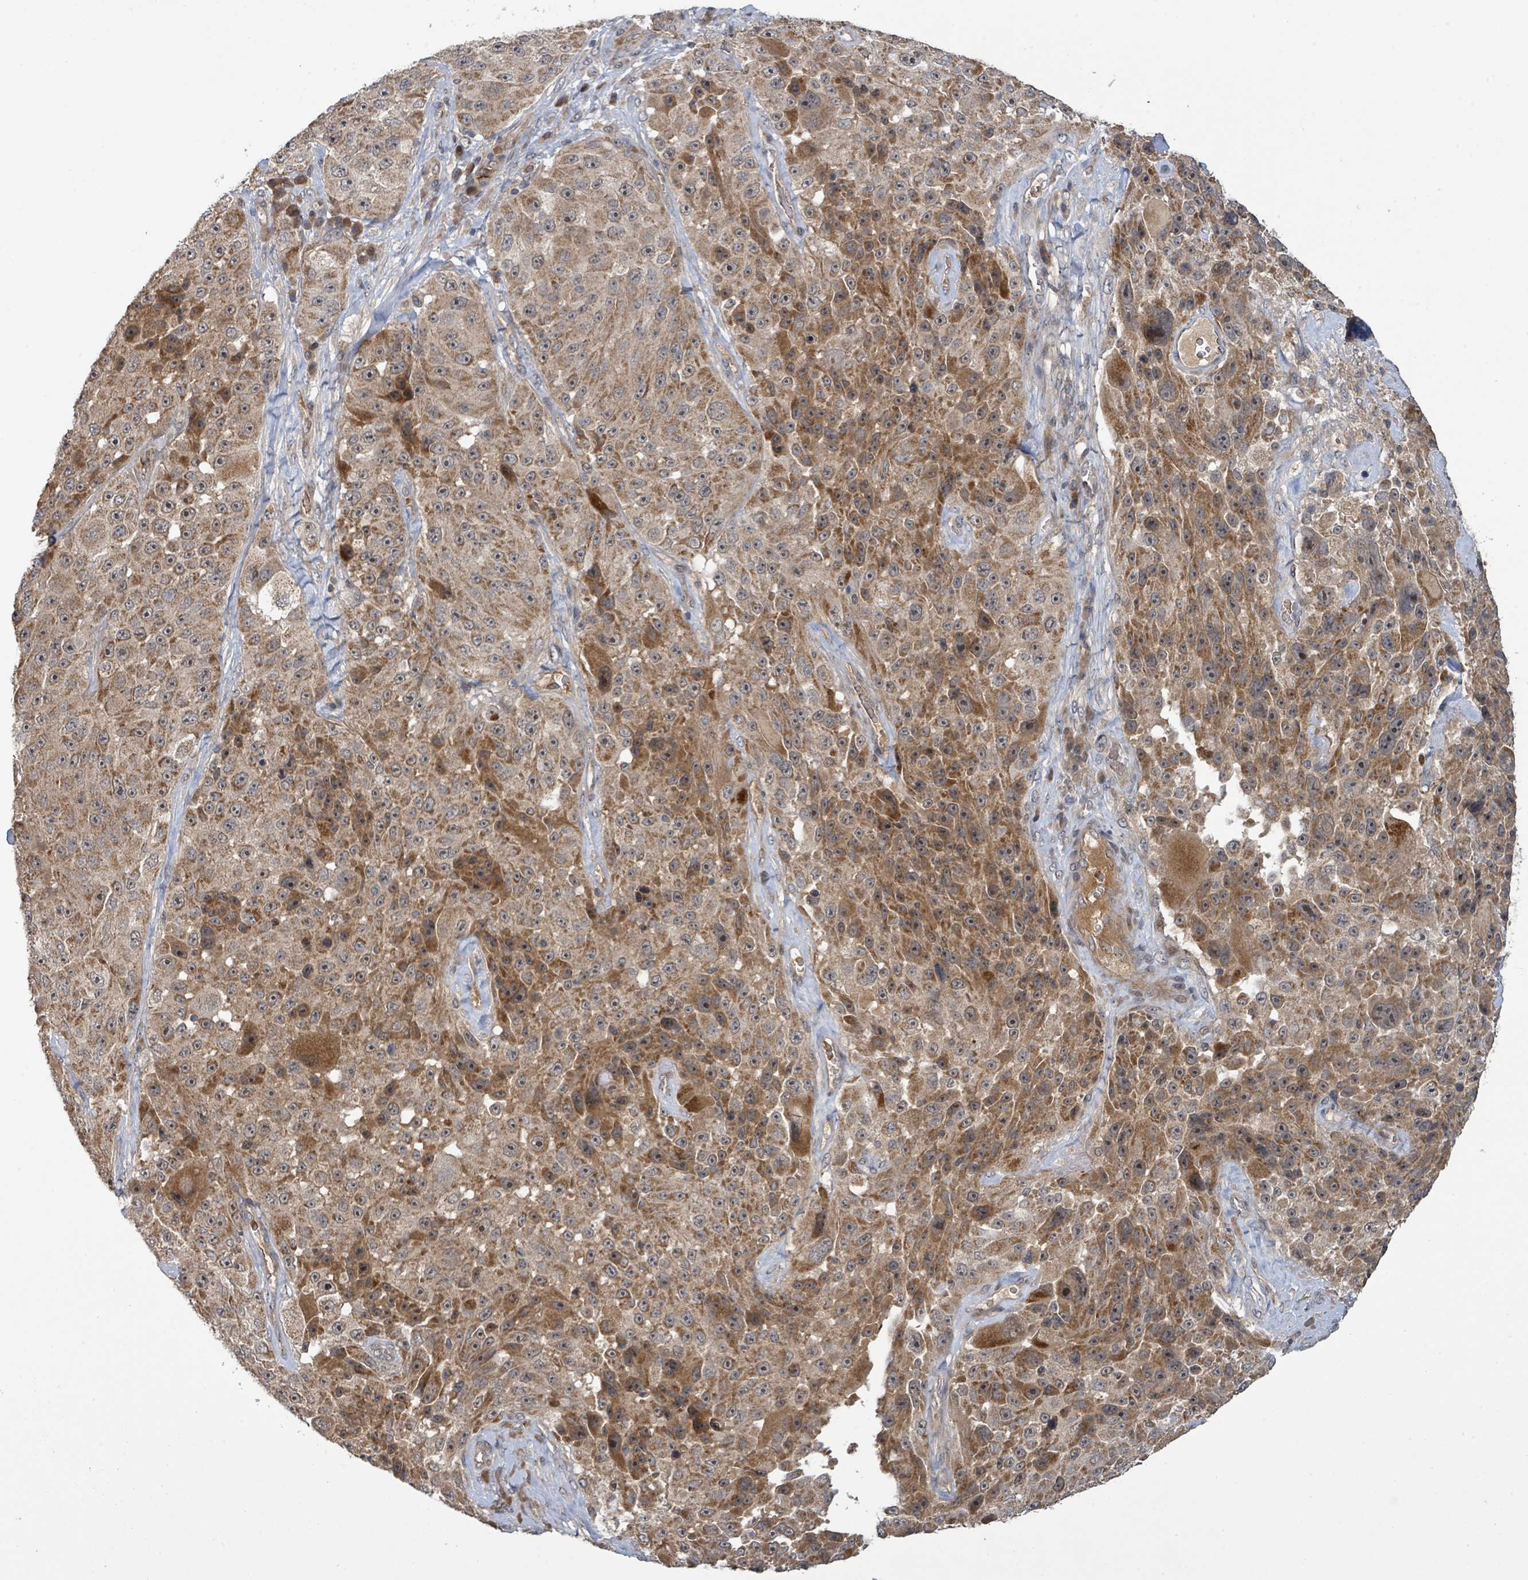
{"staining": {"intensity": "moderate", "quantity": ">75%", "location": "cytoplasmic/membranous,nuclear"}, "tissue": "melanoma", "cell_type": "Tumor cells", "image_type": "cancer", "snomed": [{"axis": "morphology", "description": "Malignant melanoma, Metastatic site"}, {"axis": "topography", "description": "Lymph node"}], "caption": "Immunohistochemical staining of malignant melanoma (metastatic site) exhibits medium levels of moderate cytoplasmic/membranous and nuclear positivity in about >75% of tumor cells.", "gene": "ITGA11", "patient": {"sex": "male", "age": 62}}